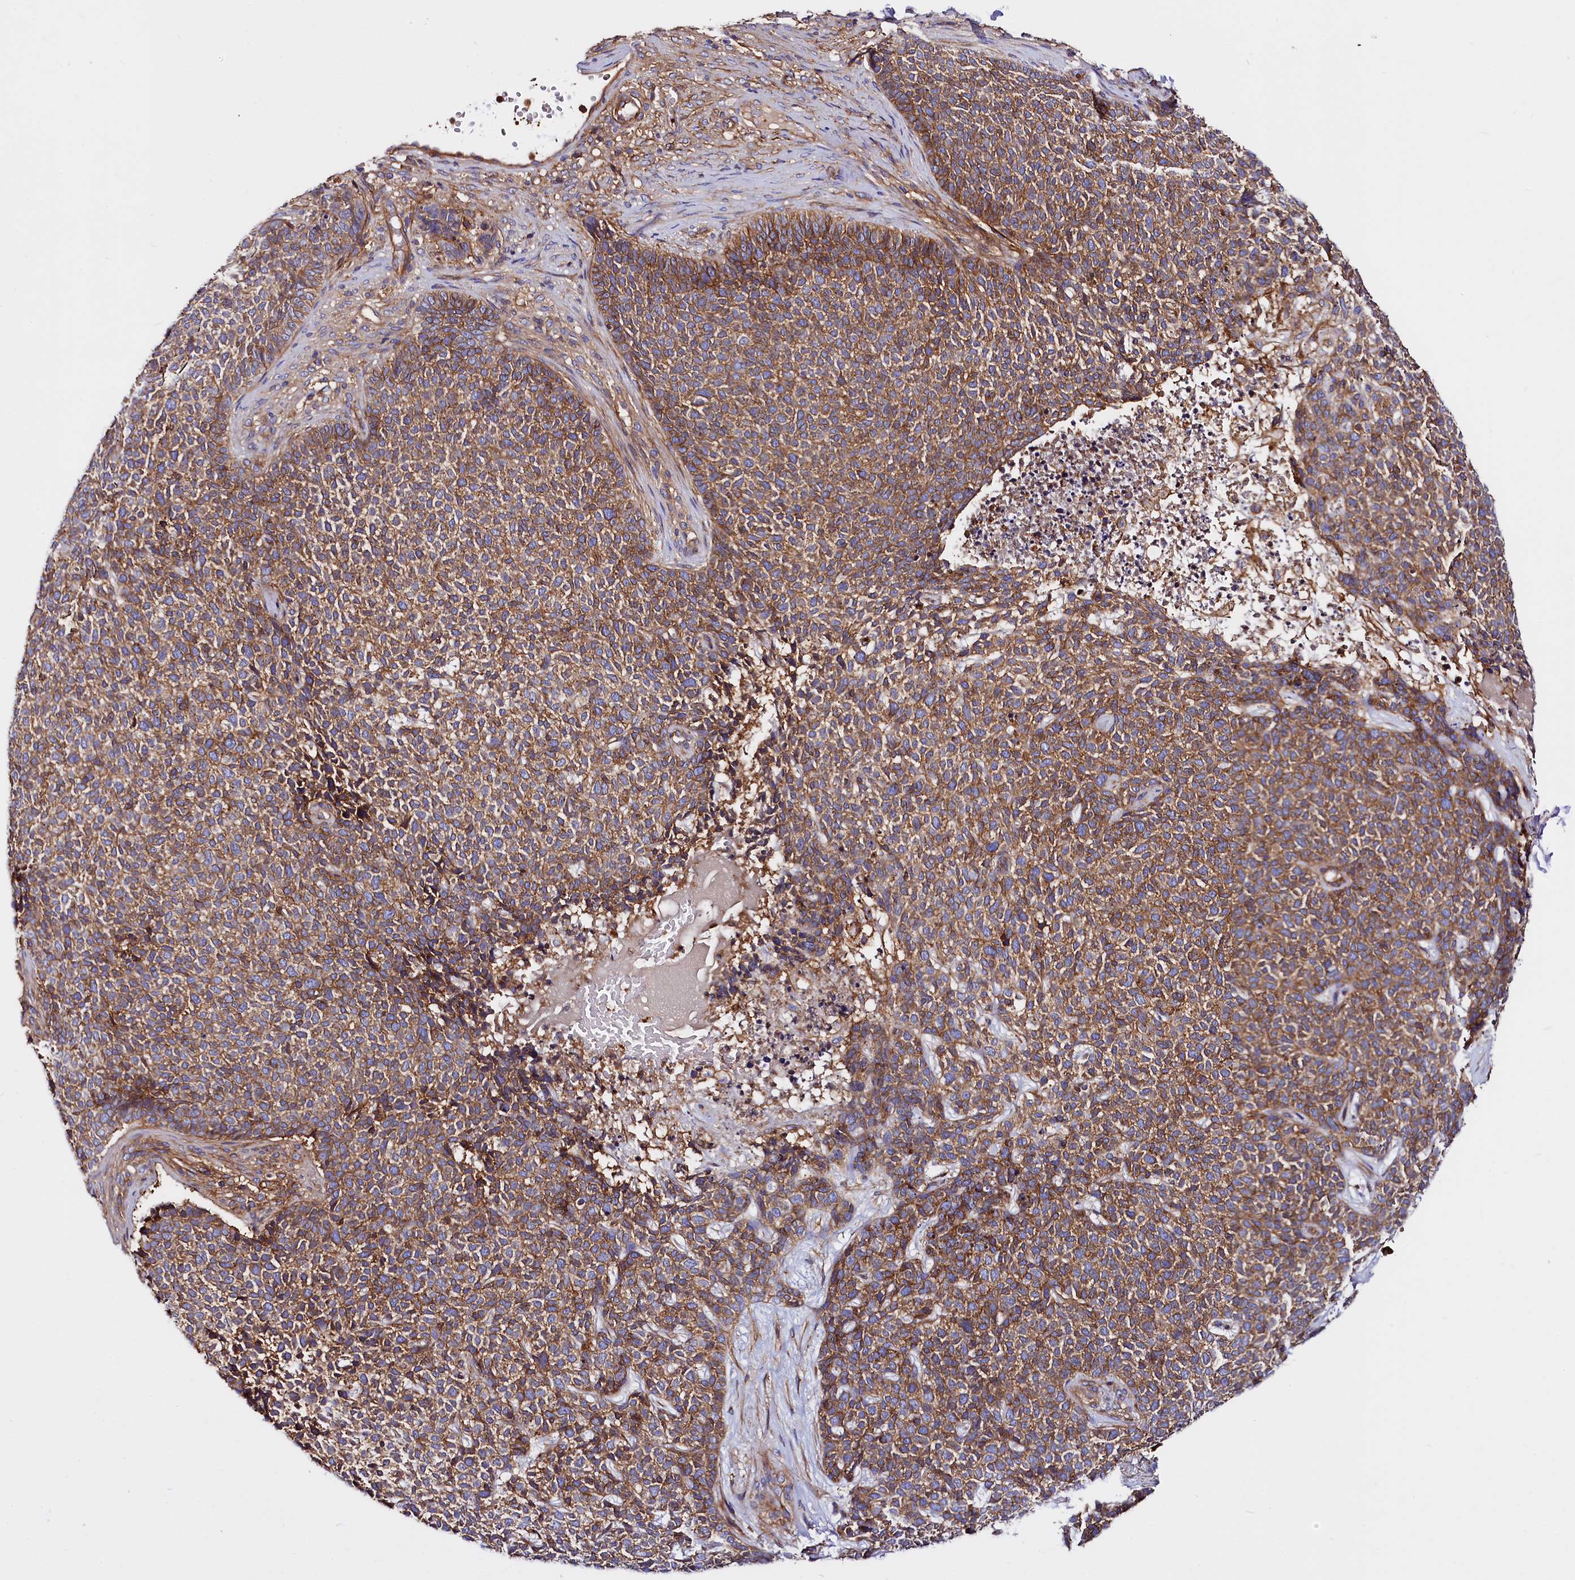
{"staining": {"intensity": "moderate", "quantity": ">75%", "location": "cytoplasmic/membranous"}, "tissue": "skin cancer", "cell_type": "Tumor cells", "image_type": "cancer", "snomed": [{"axis": "morphology", "description": "Basal cell carcinoma"}, {"axis": "topography", "description": "Skin"}], "caption": "Immunohistochemical staining of skin basal cell carcinoma displays moderate cytoplasmic/membranous protein positivity in about >75% of tumor cells.", "gene": "ANO6", "patient": {"sex": "female", "age": 84}}